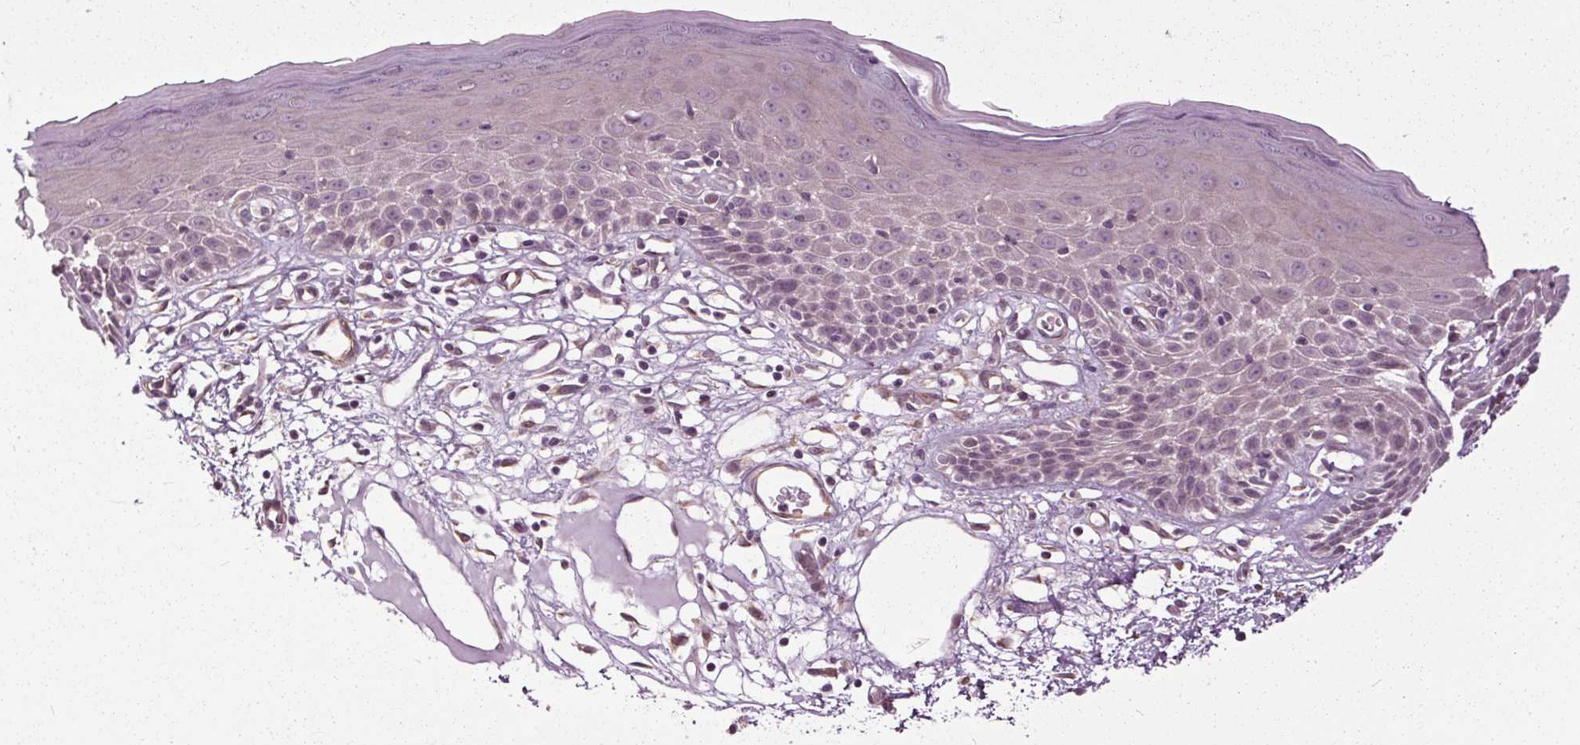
{"staining": {"intensity": "moderate", "quantity": "<25%", "location": "cytoplasmic/membranous"}, "tissue": "skin", "cell_type": "Epidermal cells", "image_type": "normal", "snomed": [{"axis": "morphology", "description": "Normal tissue, NOS"}, {"axis": "topography", "description": "Vulva"}], "caption": "Immunohistochemical staining of normal skin reveals low levels of moderate cytoplasmic/membranous positivity in about <25% of epidermal cells. (brown staining indicates protein expression, while blue staining denotes nuclei).", "gene": "HAUS5", "patient": {"sex": "female", "age": 68}}